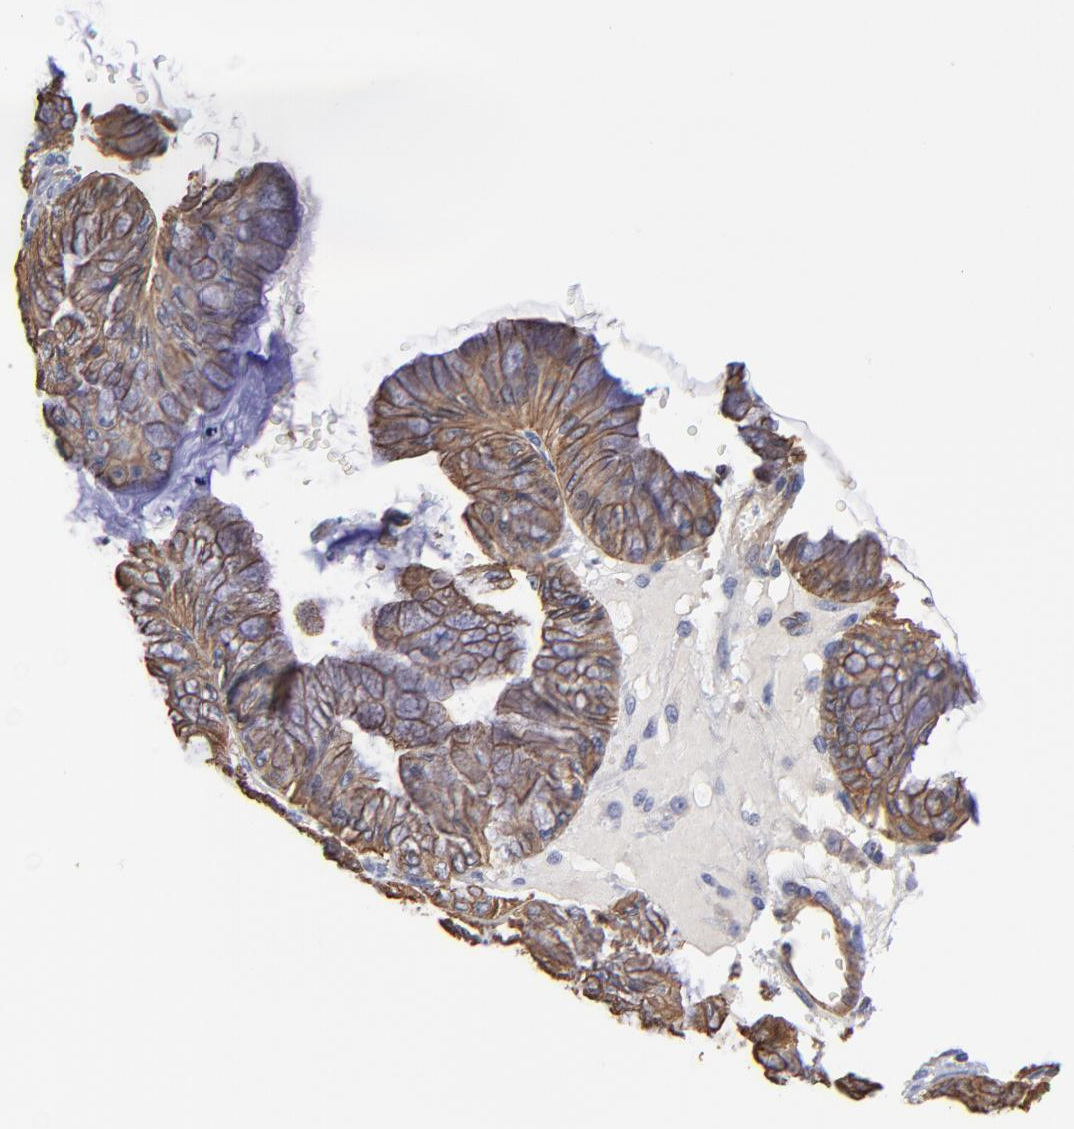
{"staining": {"intensity": "moderate", "quantity": ">75%", "location": "cytoplasmic/membranous"}, "tissue": "ovarian cancer", "cell_type": "Tumor cells", "image_type": "cancer", "snomed": [{"axis": "morphology", "description": "Cystadenocarcinoma, mucinous, NOS"}, {"axis": "topography", "description": "Ovary"}], "caption": "Immunohistochemical staining of ovarian cancer reveals moderate cytoplasmic/membranous protein staining in approximately >75% of tumor cells.", "gene": "LRCH2", "patient": {"sex": "female", "age": 63}}